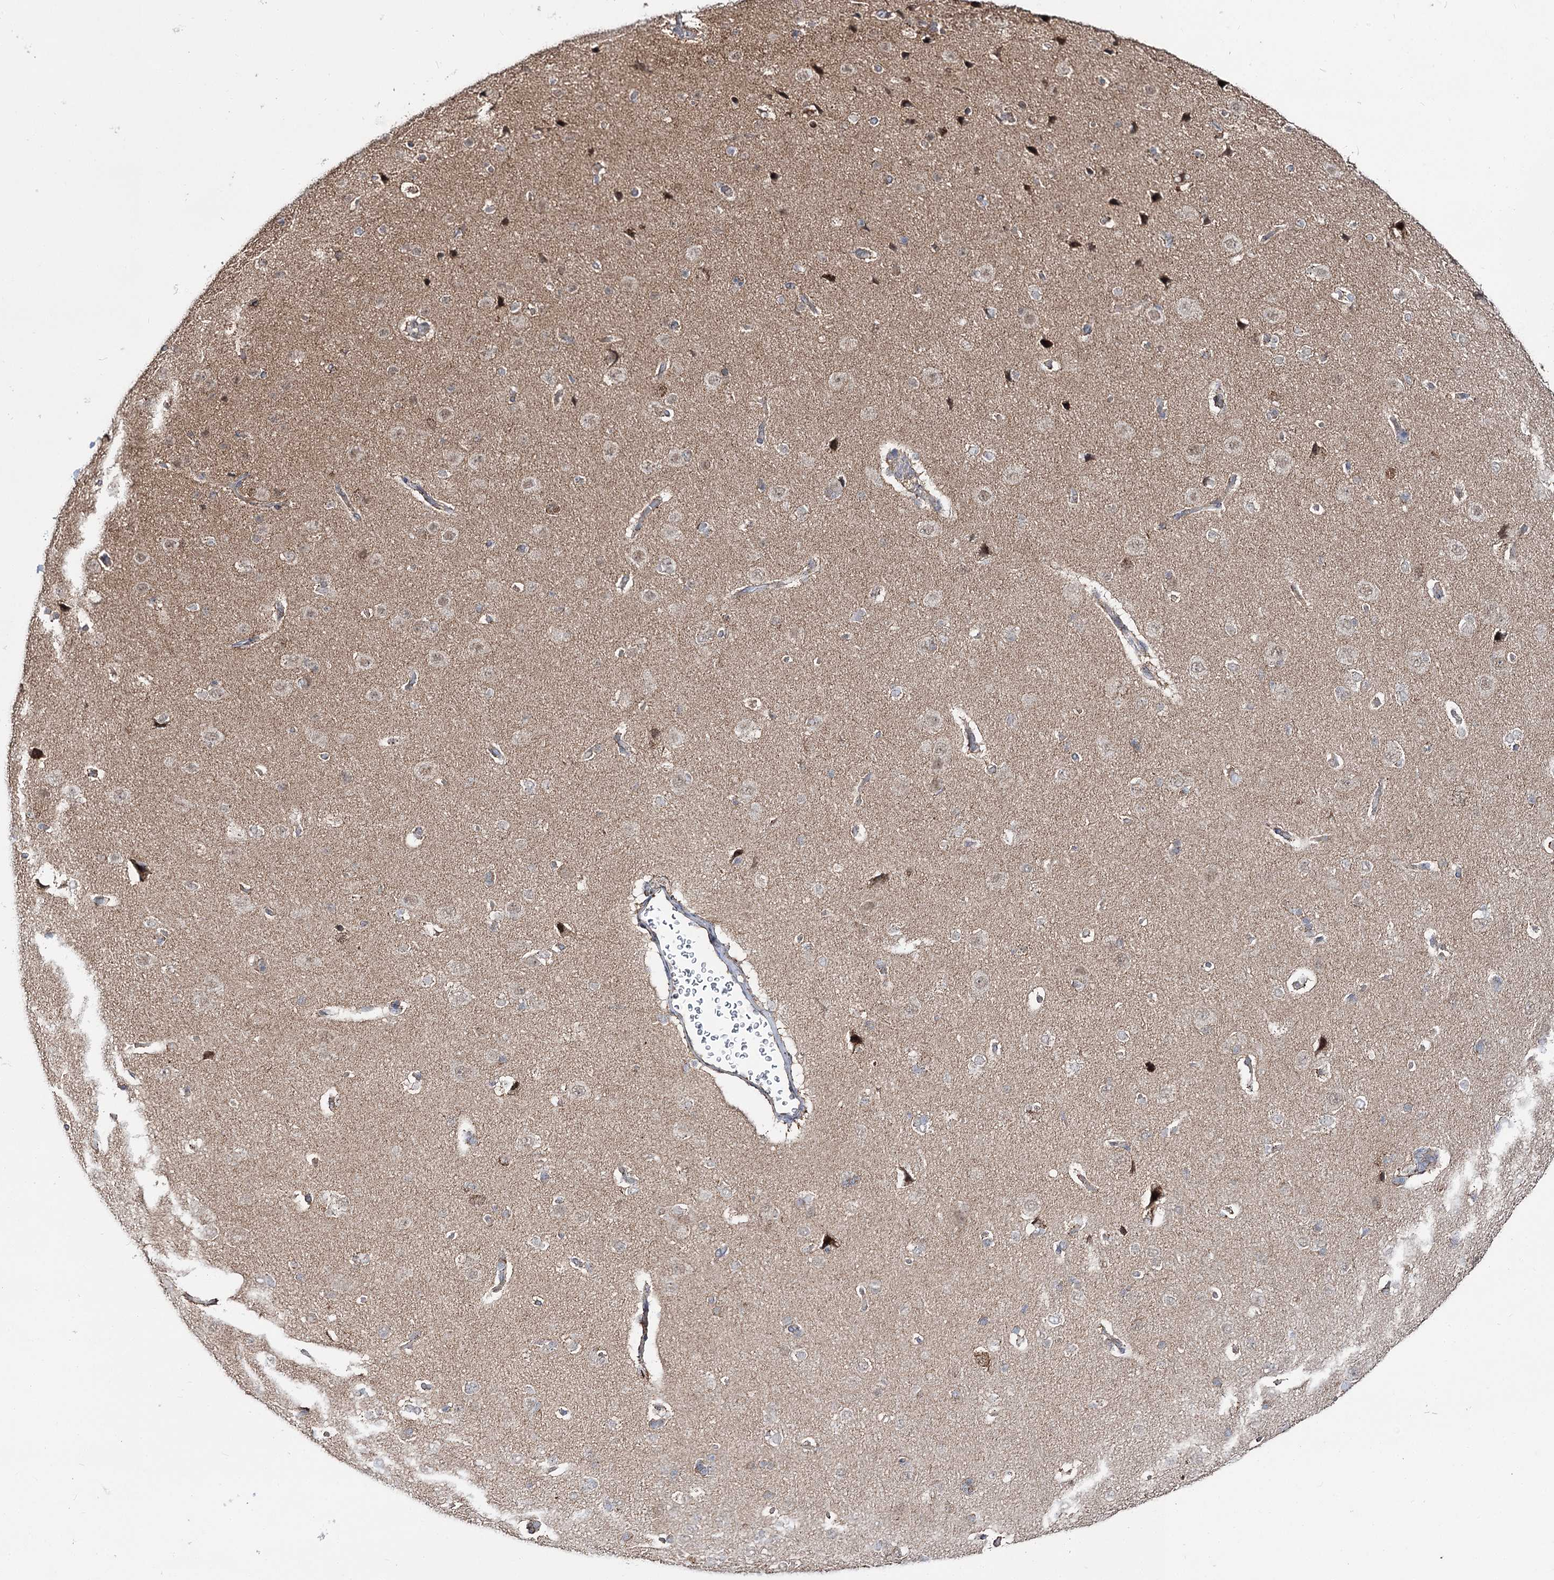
{"staining": {"intensity": "negative", "quantity": "none", "location": "none"}, "tissue": "cerebral cortex", "cell_type": "Endothelial cells", "image_type": "normal", "snomed": [{"axis": "morphology", "description": "Normal tissue, NOS"}, {"axis": "topography", "description": "Cerebral cortex"}], "caption": "DAB immunohistochemical staining of unremarkable cerebral cortex reveals no significant staining in endothelial cells.", "gene": "CBR4", "patient": {"sex": "male", "age": 62}}